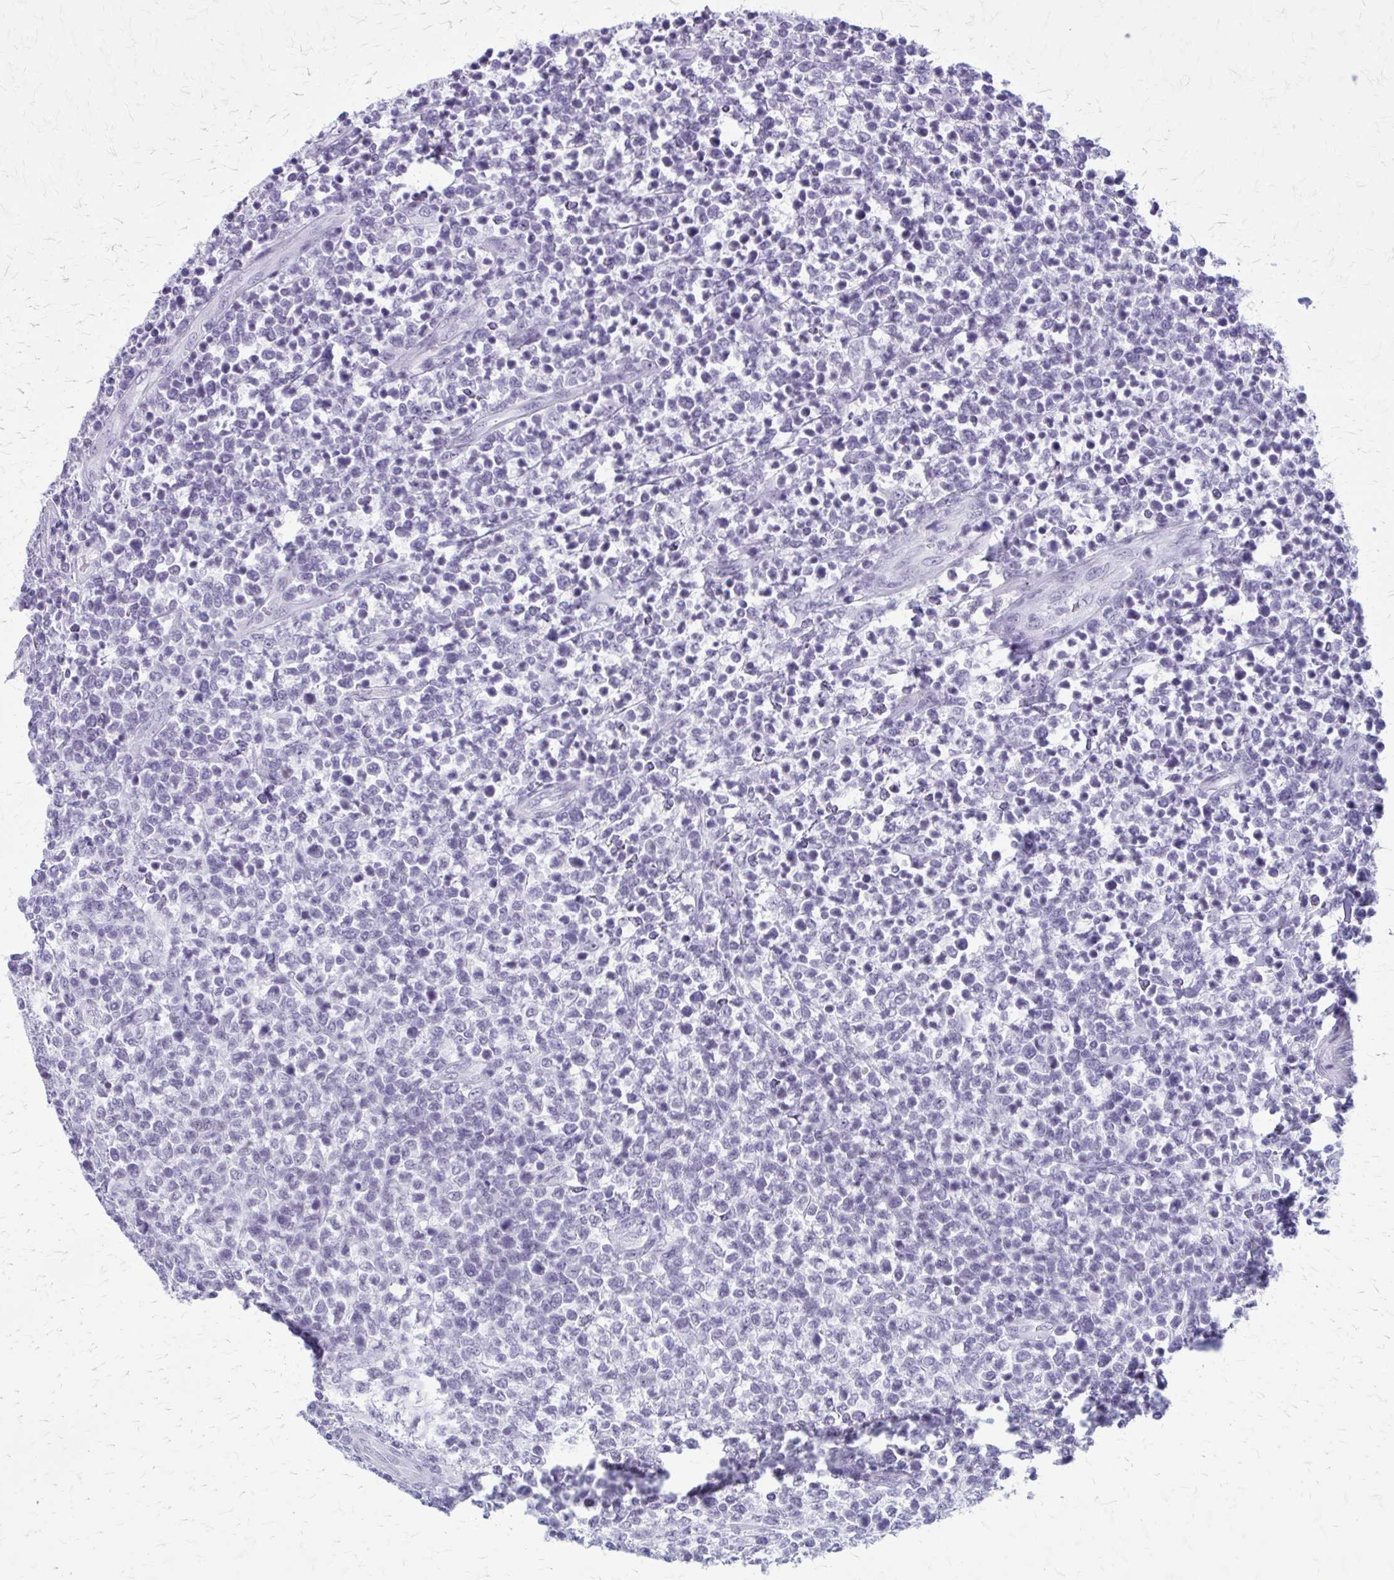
{"staining": {"intensity": "negative", "quantity": "none", "location": "none"}, "tissue": "lymphoma", "cell_type": "Tumor cells", "image_type": "cancer", "snomed": [{"axis": "morphology", "description": "Malignant lymphoma, non-Hodgkin's type, High grade"}, {"axis": "topography", "description": "Soft tissue"}], "caption": "Immunohistochemistry image of neoplastic tissue: human lymphoma stained with DAB (3,3'-diaminobenzidine) demonstrates no significant protein expression in tumor cells. (DAB immunohistochemistry, high magnification).", "gene": "GAD1", "patient": {"sex": "female", "age": 56}}